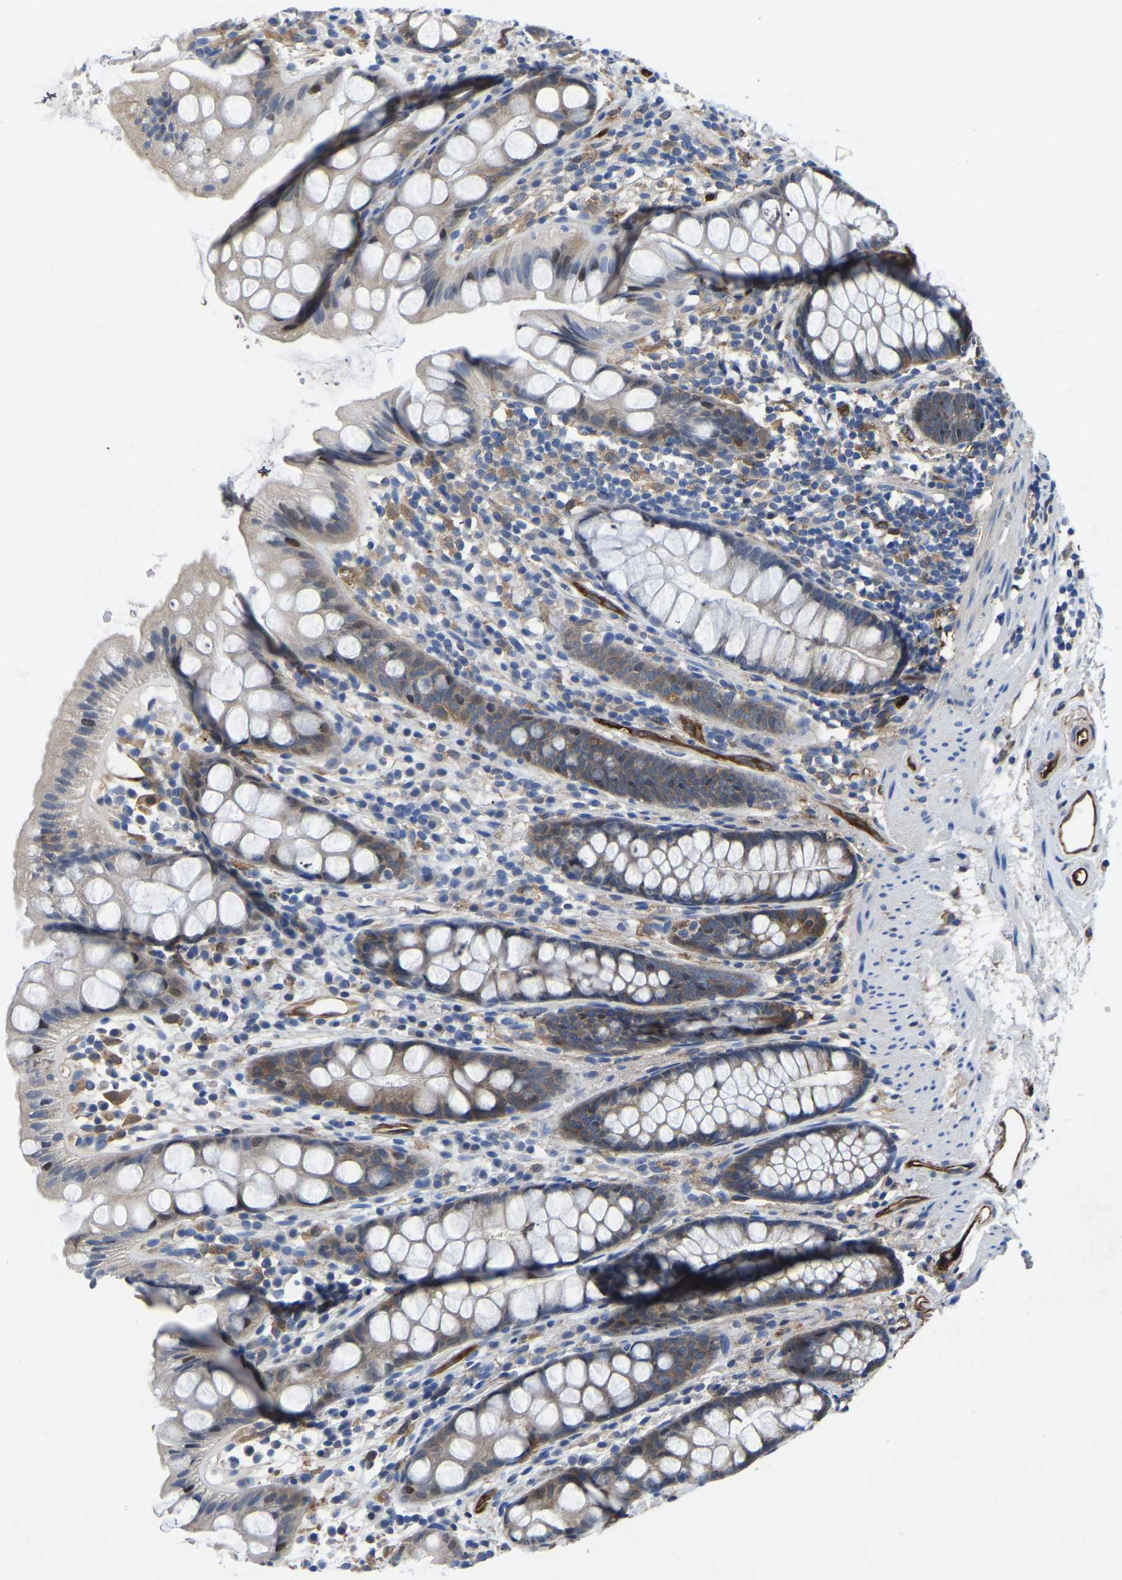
{"staining": {"intensity": "weak", "quantity": "25%-75%", "location": "cytoplasmic/membranous"}, "tissue": "rectum", "cell_type": "Glandular cells", "image_type": "normal", "snomed": [{"axis": "morphology", "description": "Normal tissue, NOS"}, {"axis": "topography", "description": "Rectum"}], "caption": "Benign rectum displays weak cytoplasmic/membranous expression in about 25%-75% of glandular cells, visualized by immunohistochemistry. (Brightfield microscopy of DAB IHC at high magnification).", "gene": "ATG2B", "patient": {"sex": "female", "age": 65}}